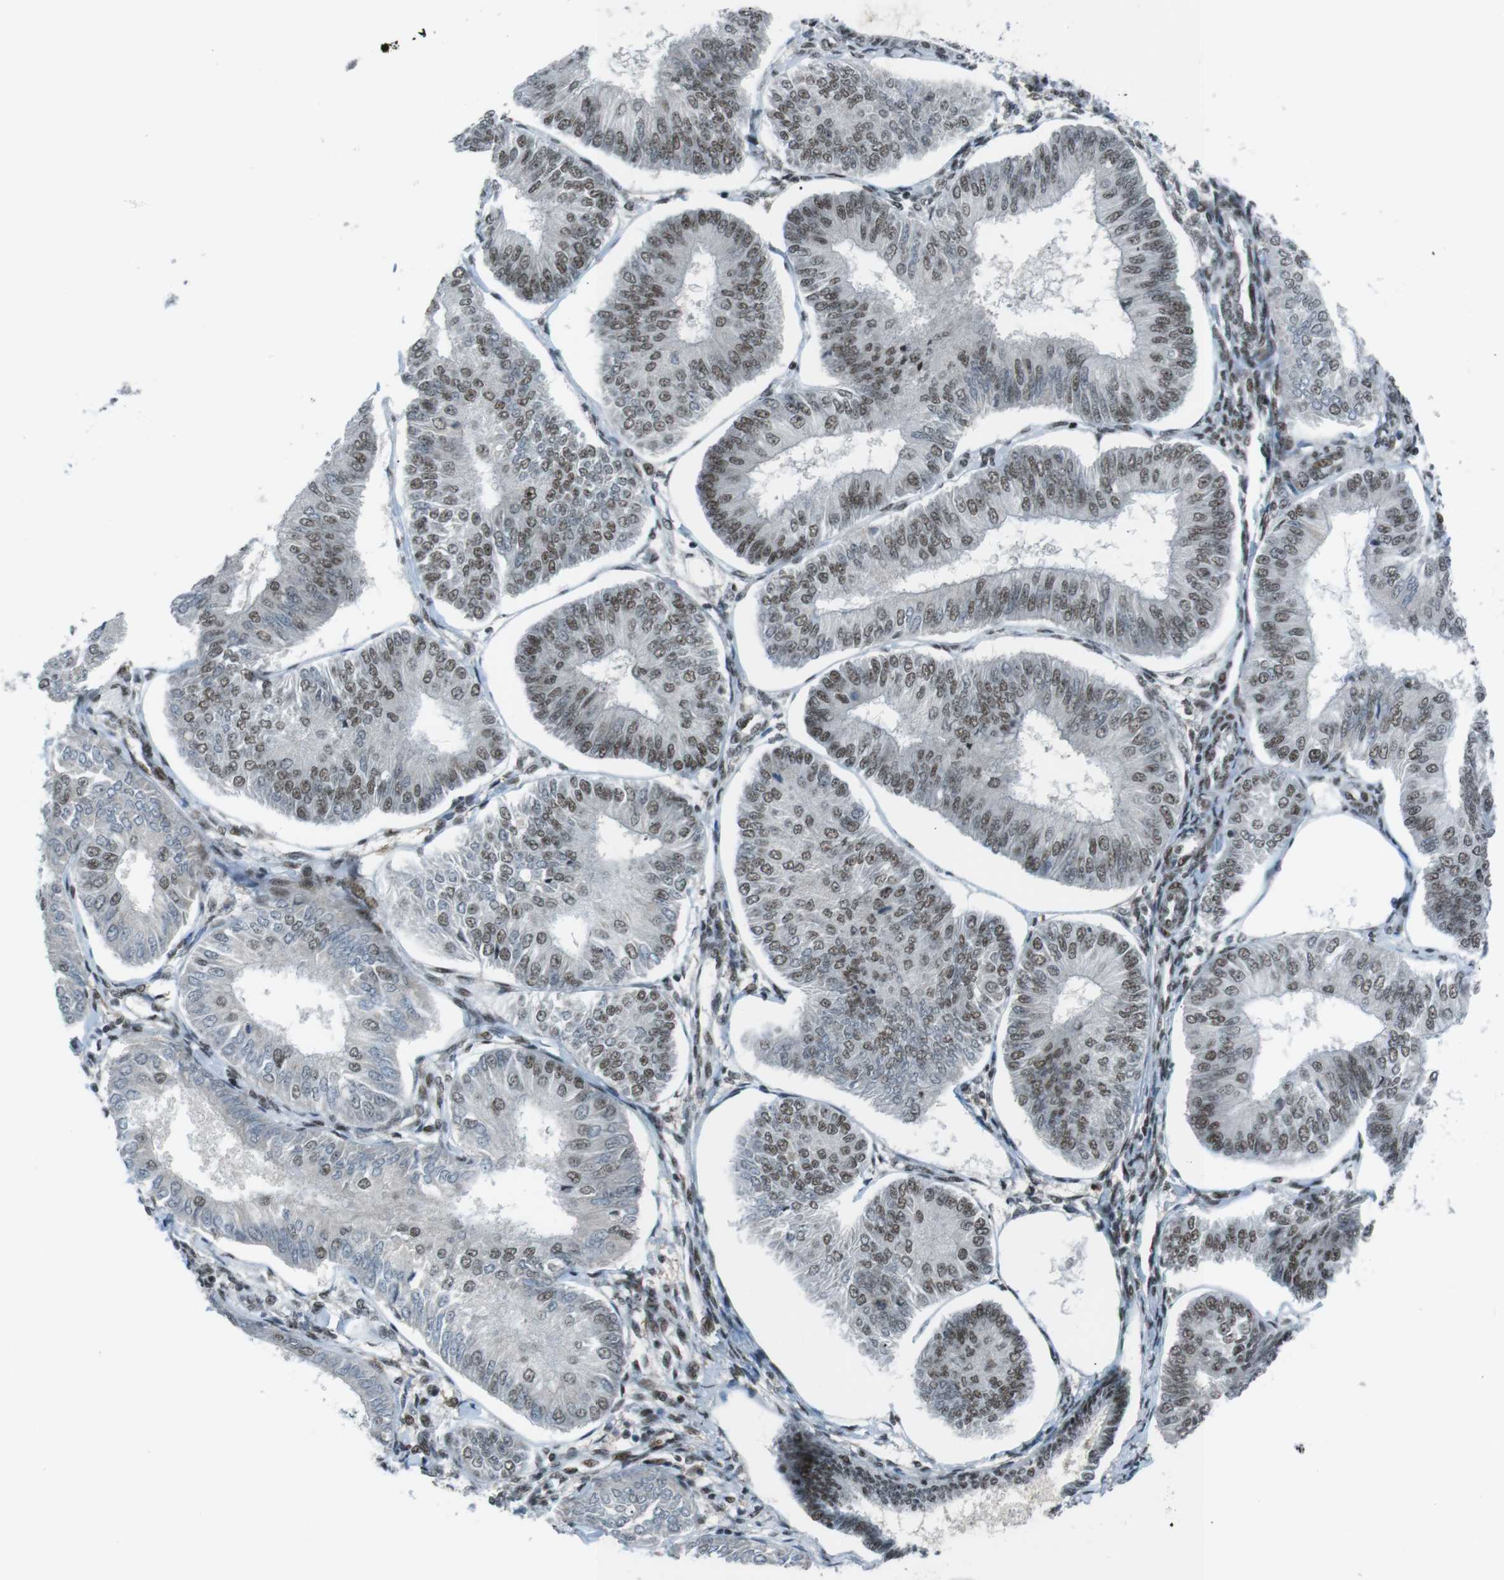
{"staining": {"intensity": "moderate", "quantity": ">75%", "location": "nuclear"}, "tissue": "endometrial cancer", "cell_type": "Tumor cells", "image_type": "cancer", "snomed": [{"axis": "morphology", "description": "Adenocarcinoma, NOS"}, {"axis": "topography", "description": "Endometrium"}], "caption": "Immunohistochemical staining of endometrial adenocarcinoma reveals medium levels of moderate nuclear staining in approximately >75% of tumor cells. (brown staining indicates protein expression, while blue staining denotes nuclei).", "gene": "TAF1", "patient": {"sex": "female", "age": 58}}